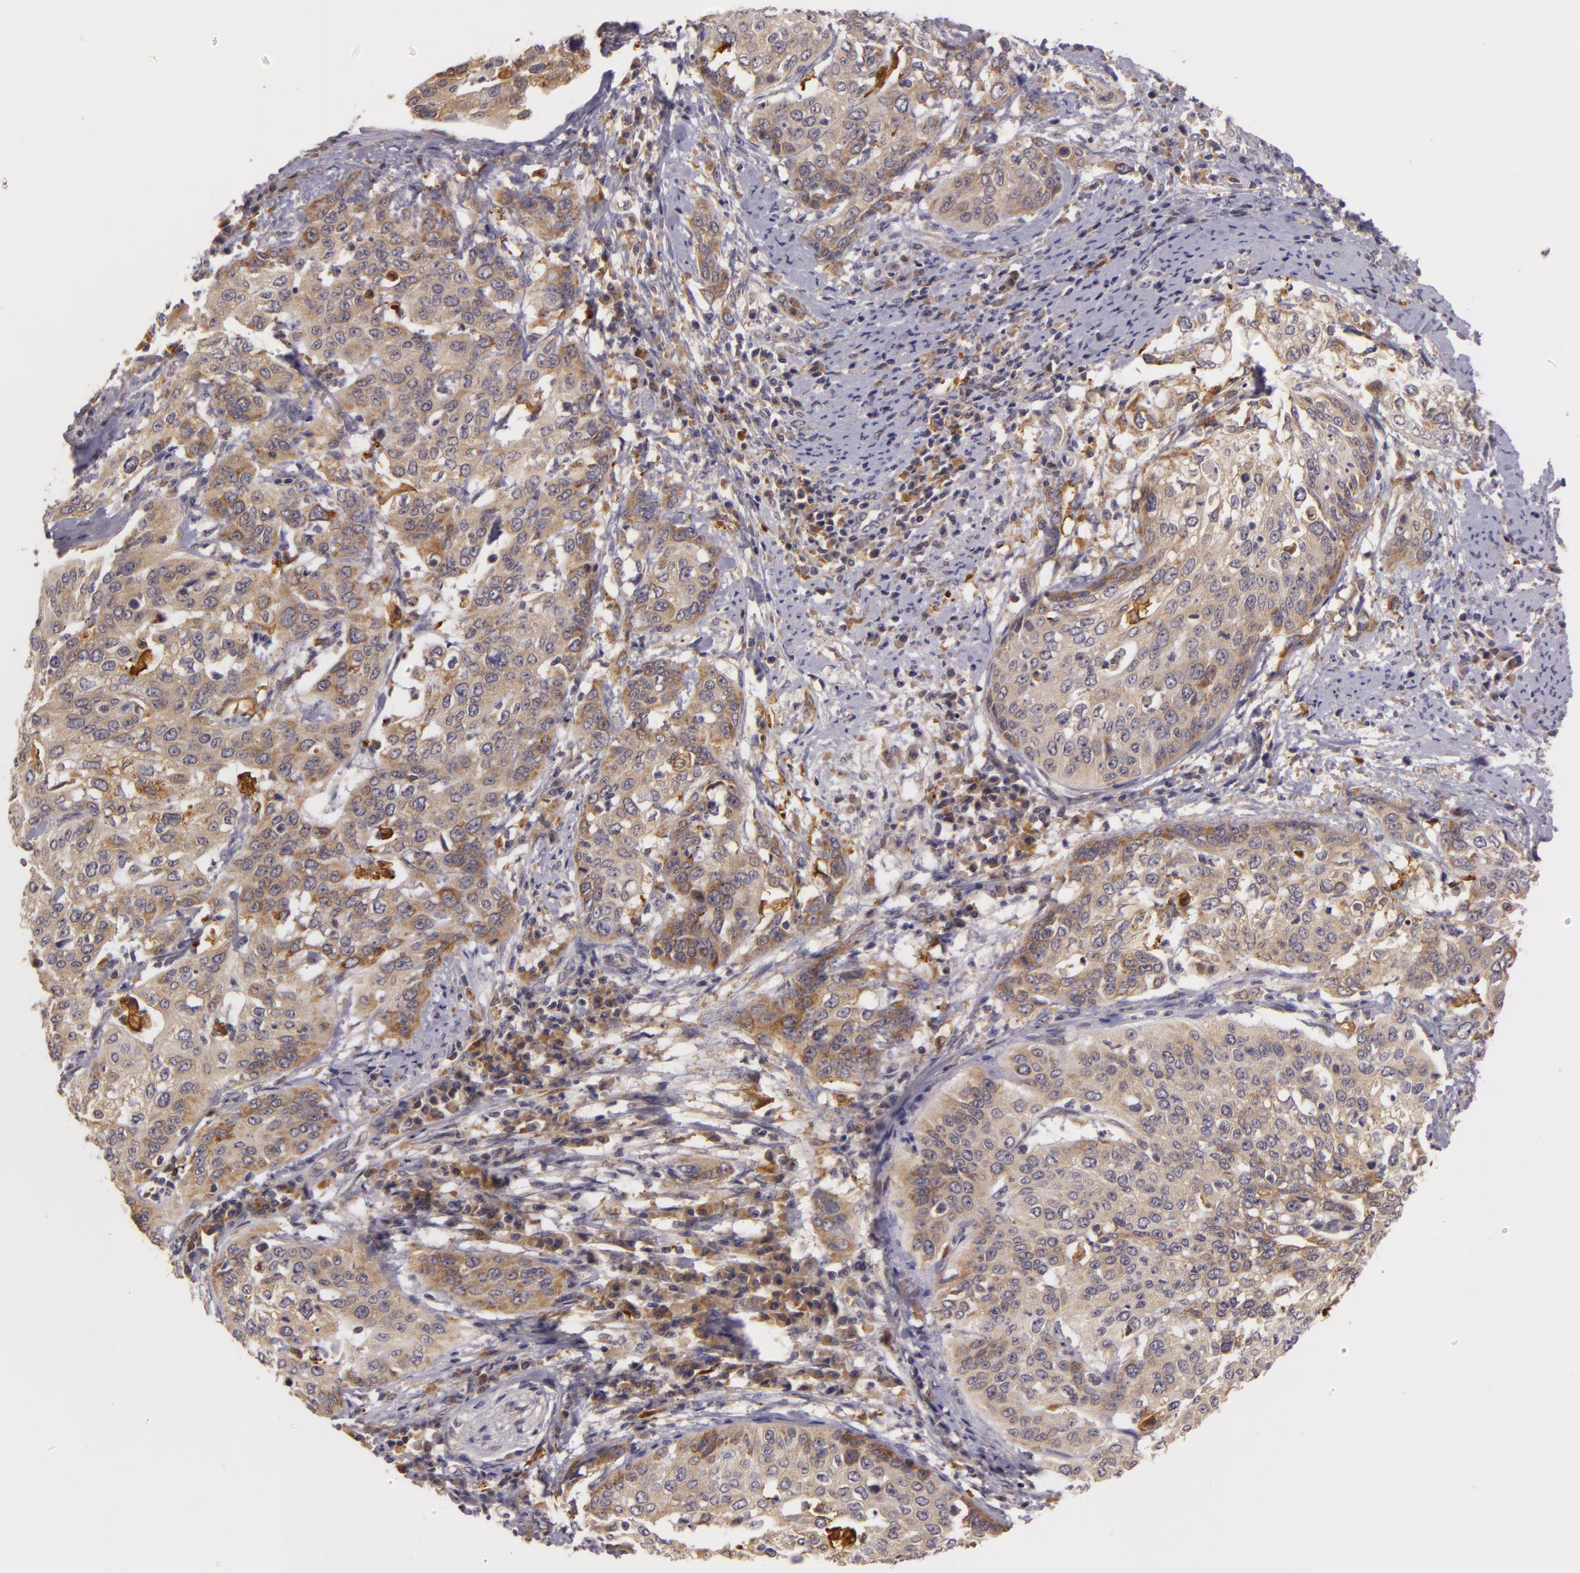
{"staining": {"intensity": "moderate", "quantity": ">75%", "location": "cytoplasmic/membranous"}, "tissue": "cervical cancer", "cell_type": "Tumor cells", "image_type": "cancer", "snomed": [{"axis": "morphology", "description": "Squamous cell carcinoma, NOS"}, {"axis": "topography", "description": "Cervix"}], "caption": "Cervical cancer (squamous cell carcinoma) was stained to show a protein in brown. There is medium levels of moderate cytoplasmic/membranous expression in approximately >75% of tumor cells.", "gene": "PPP1R3F", "patient": {"sex": "female", "age": 41}}